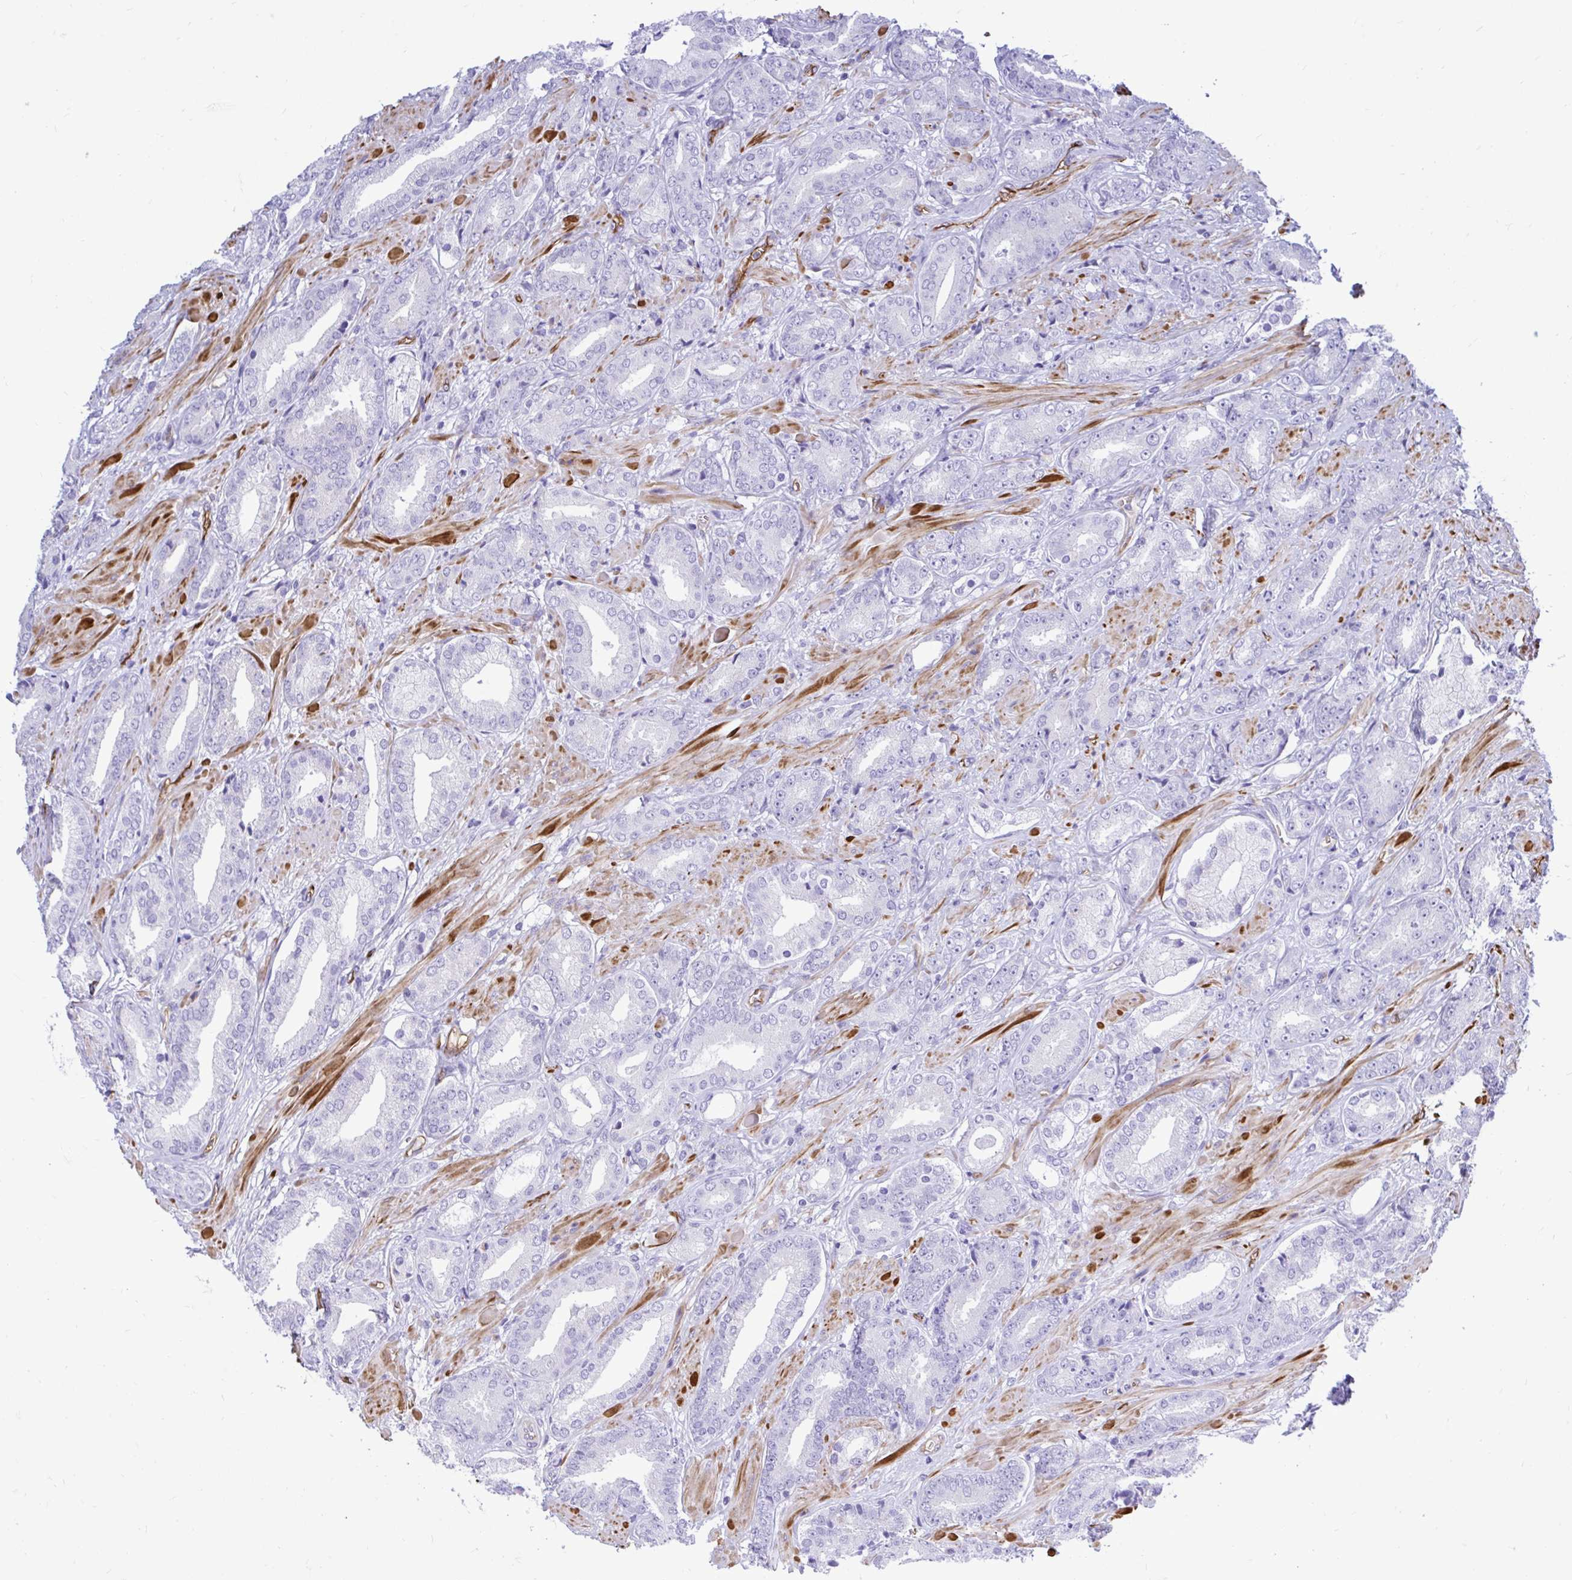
{"staining": {"intensity": "negative", "quantity": "none", "location": "none"}, "tissue": "prostate cancer", "cell_type": "Tumor cells", "image_type": "cancer", "snomed": [{"axis": "morphology", "description": "Adenocarcinoma, High grade"}, {"axis": "topography", "description": "Prostate"}], "caption": "A high-resolution micrograph shows immunohistochemistry (IHC) staining of adenocarcinoma (high-grade) (prostate), which reveals no significant expression in tumor cells.", "gene": "ABCG2", "patient": {"sex": "male", "age": 56}}